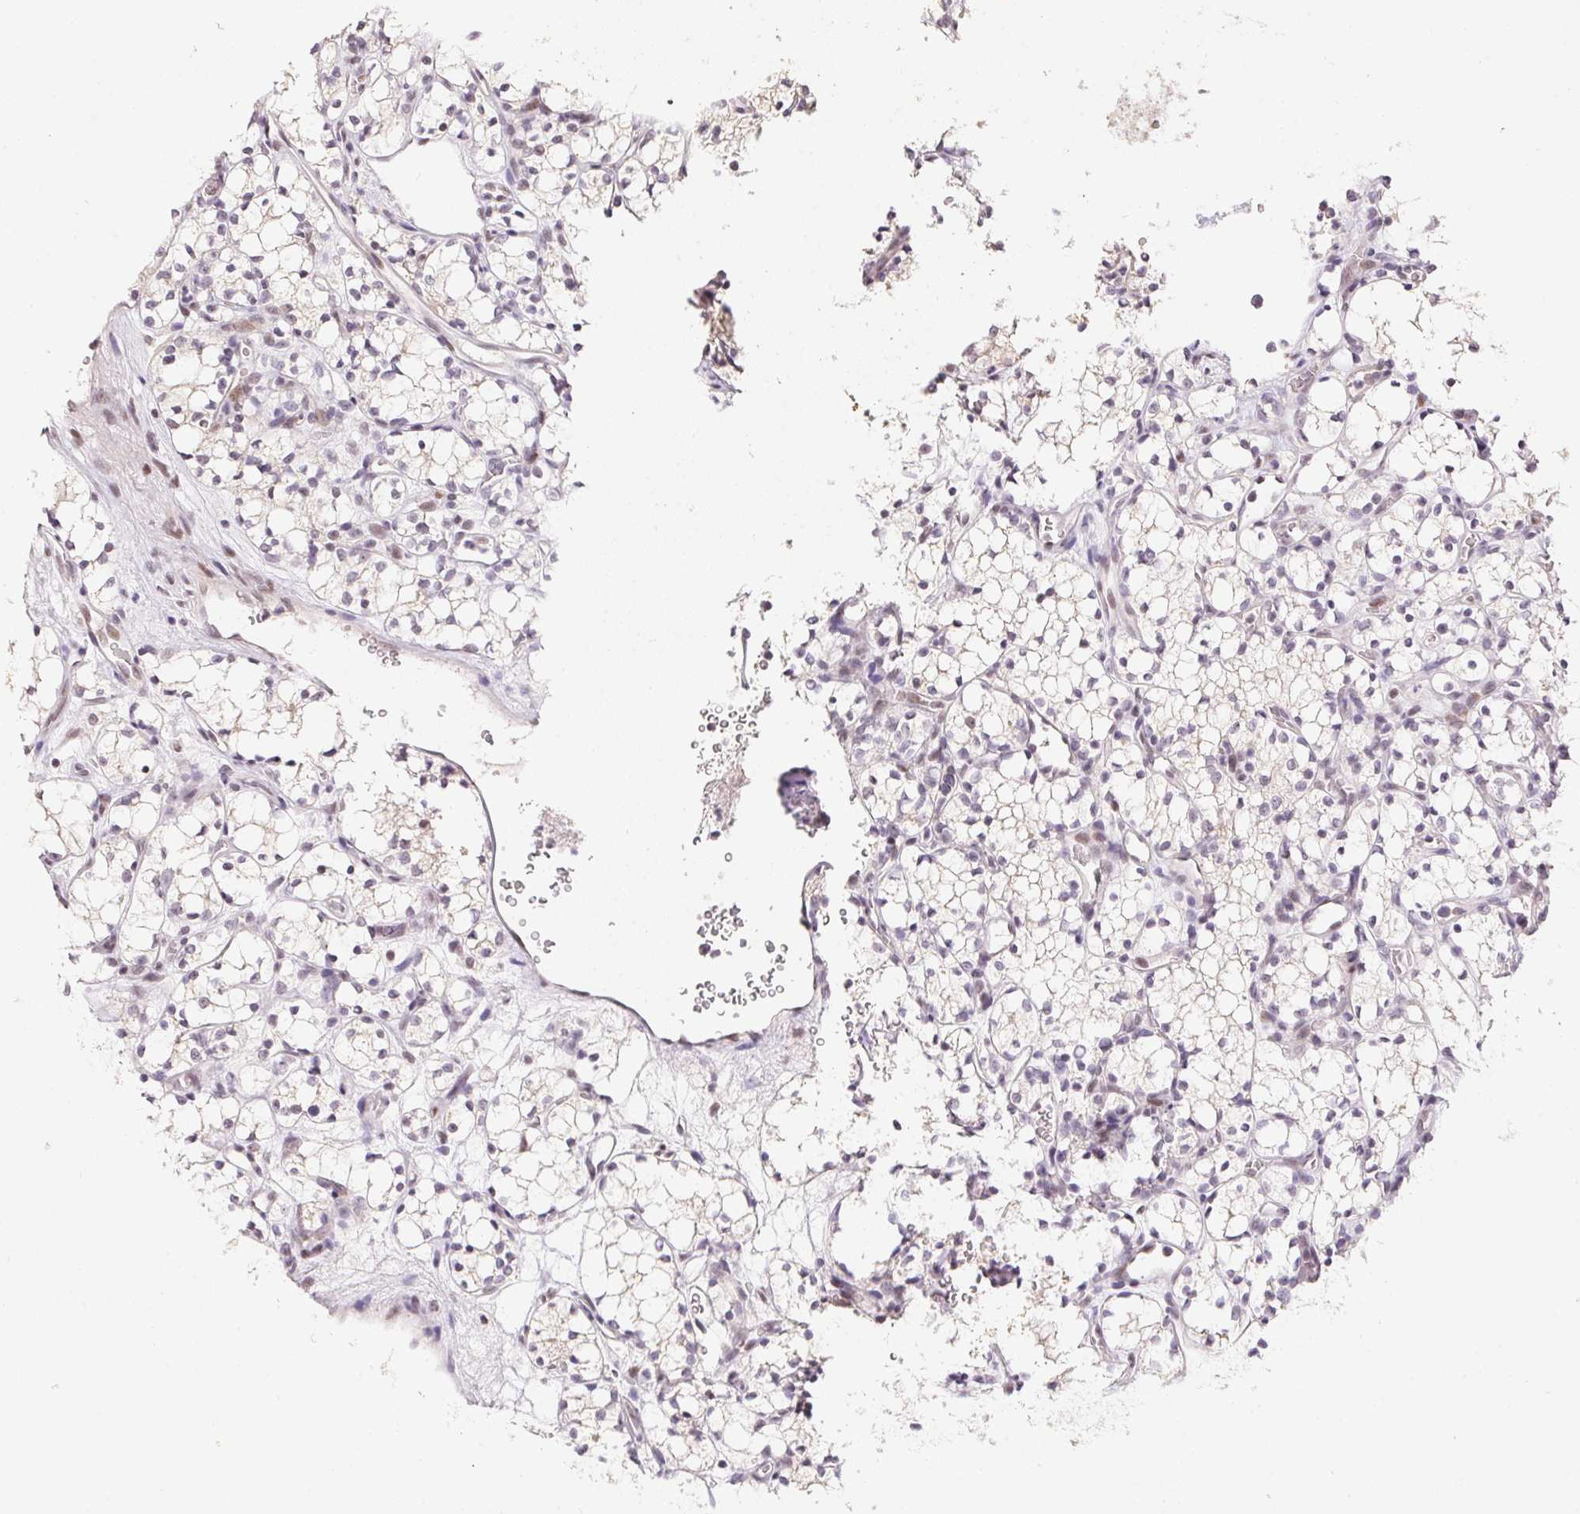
{"staining": {"intensity": "negative", "quantity": "none", "location": "none"}, "tissue": "renal cancer", "cell_type": "Tumor cells", "image_type": "cancer", "snomed": [{"axis": "morphology", "description": "Adenocarcinoma, NOS"}, {"axis": "topography", "description": "Kidney"}], "caption": "DAB immunohistochemical staining of renal cancer reveals no significant expression in tumor cells. Nuclei are stained in blue.", "gene": "KDM4D", "patient": {"sex": "female", "age": 69}}